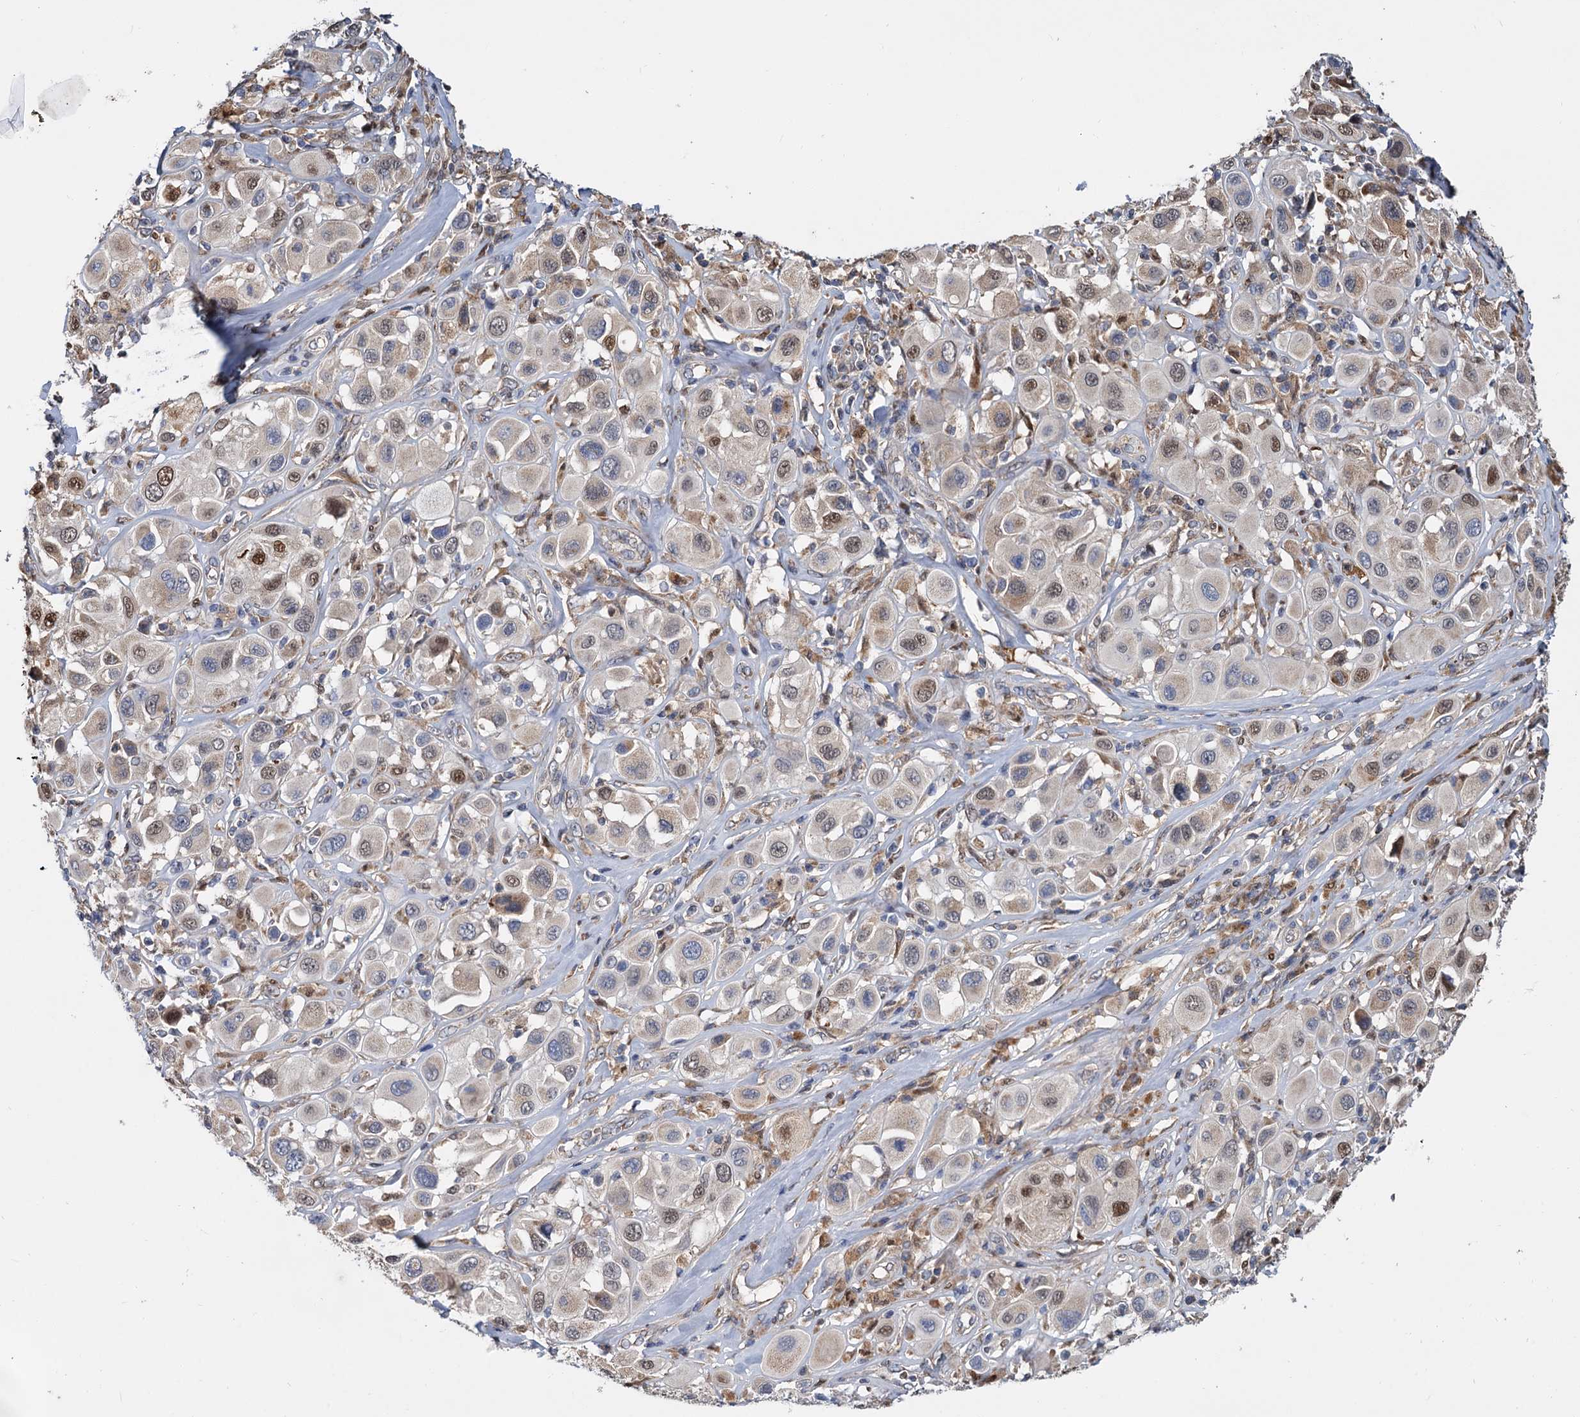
{"staining": {"intensity": "moderate", "quantity": "<25%", "location": "cytoplasmic/membranous,nuclear"}, "tissue": "melanoma", "cell_type": "Tumor cells", "image_type": "cancer", "snomed": [{"axis": "morphology", "description": "Malignant melanoma, Metastatic site"}, {"axis": "topography", "description": "Skin"}], "caption": "A high-resolution photomicrograph shows immunohistochemistry (IHC) staining of melanoma, which exhibits moderate cytoplasmic/membranous and nuclear staining in about <25% of tumor cells.", "gene": "ALKBH7", "patient": {"sex": "male", "age": 41}}